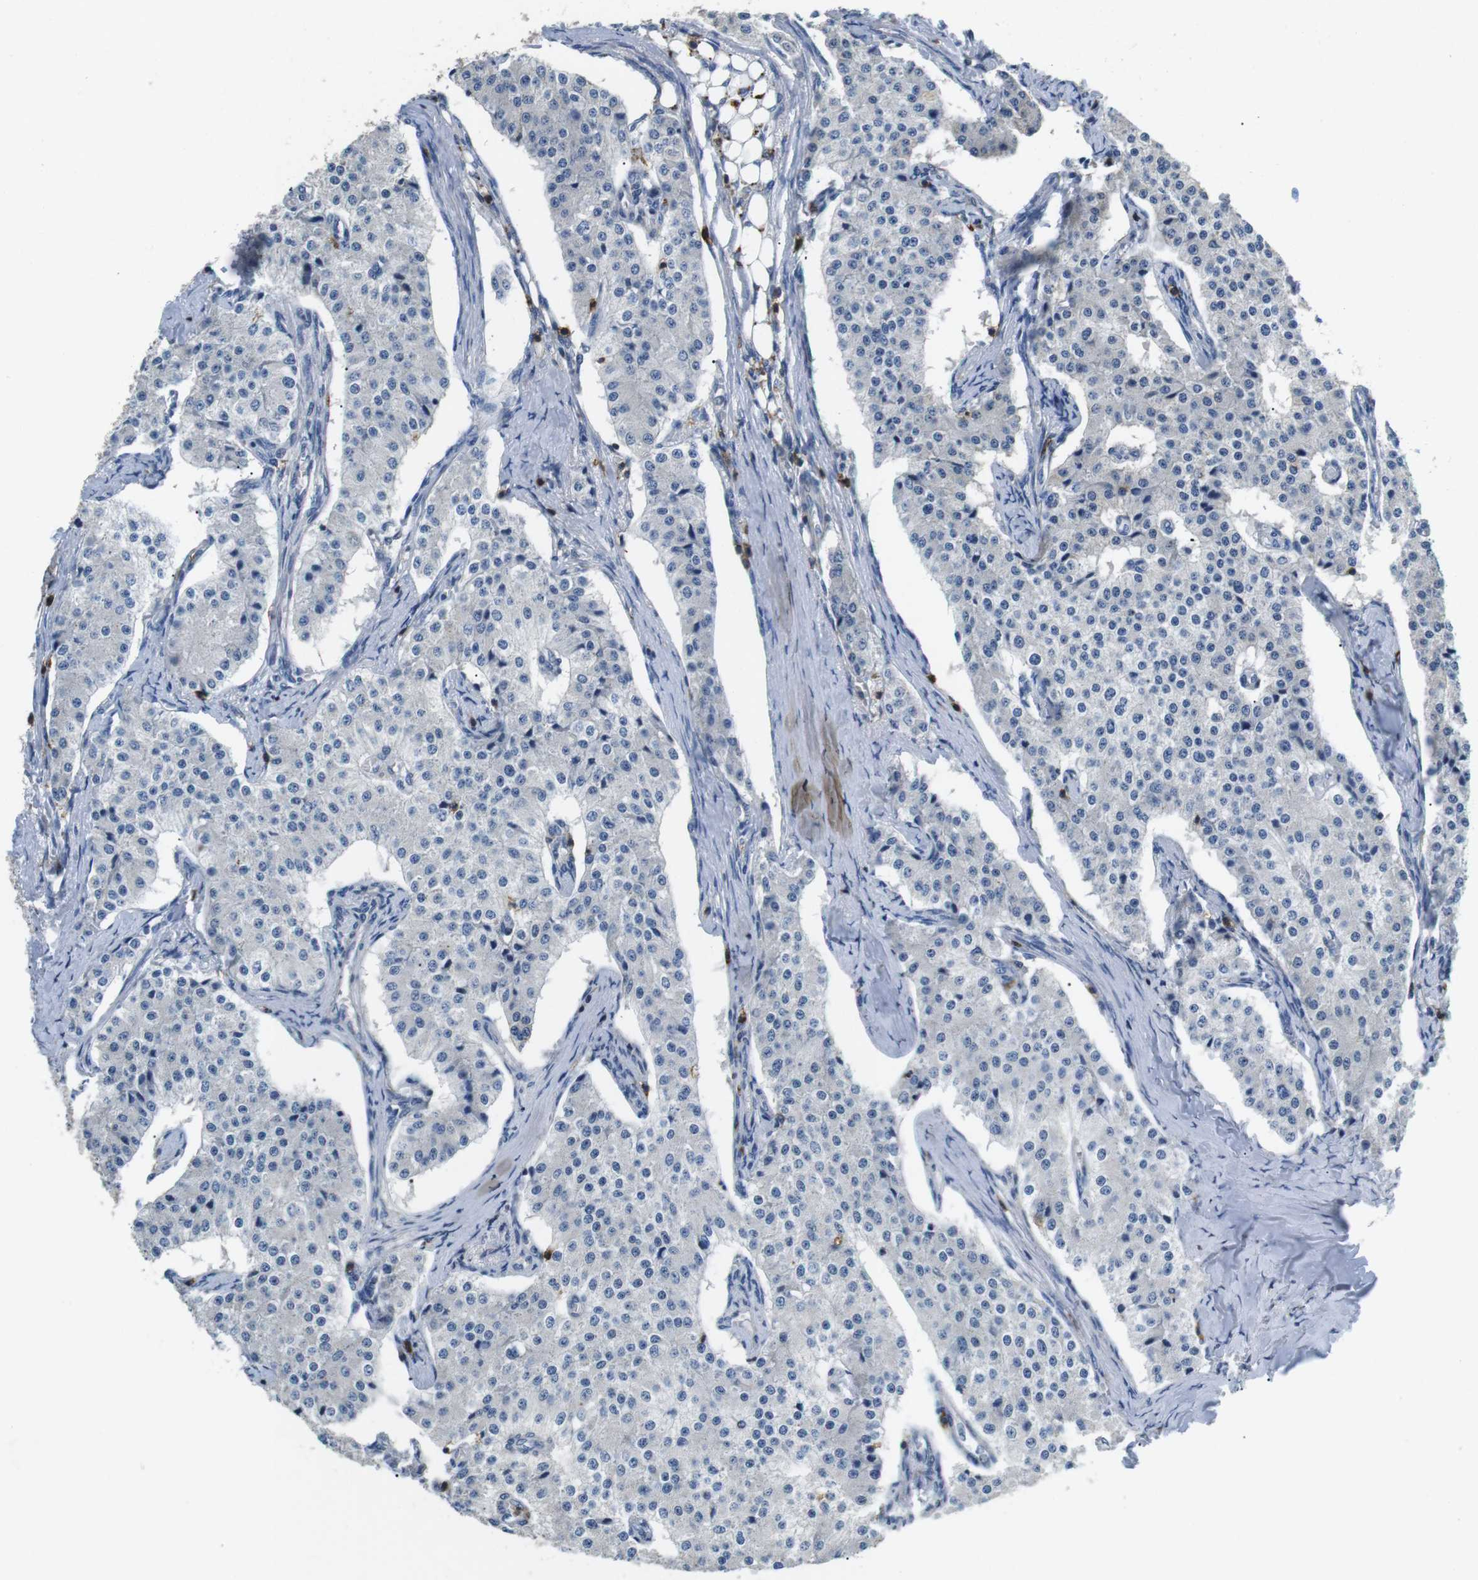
{"staining": {"intensity": "negative", "quantity": "none", "location": "none"}, "tissue": "carcinoid", "cell_type": "Tumor cells", "image_type": "cancer", "snomed": [{"axis": "morphology", "description": "Carcinoid, malignant, NOS"}, {"axis": "topography", "description": "Colon"}], "caption": "Immunohistochemistry image of human malignant carcinoid stained for a protein (brown), which reveals no expression in tumor cells. (Immunohistochemistry, brightfield microscopy, high magnification).", "gene": "CD6", "patient": {"sex": "female", "age": 52}}